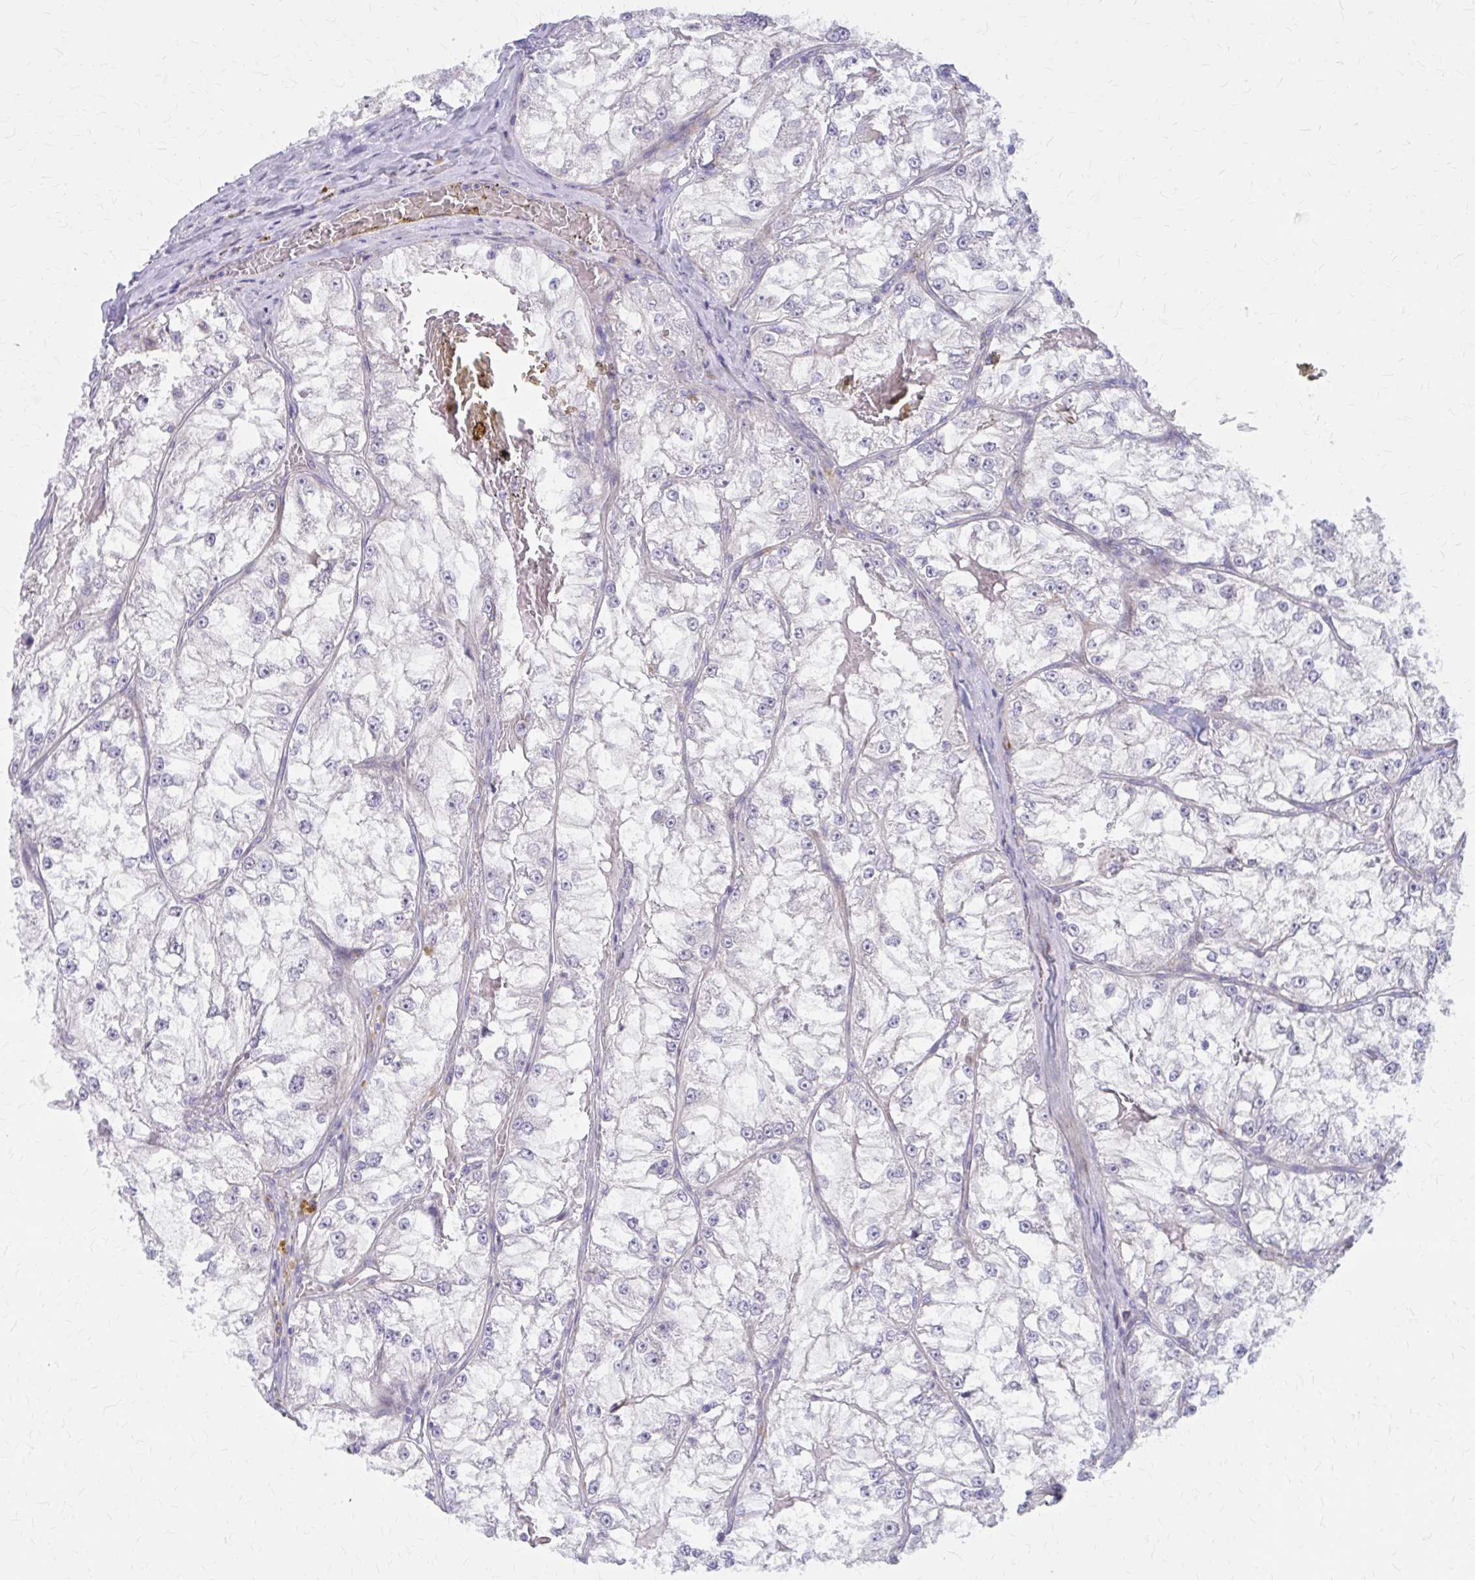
{"staining": {"intensity": "negative", "quantity": "none", "location": "none"}, "tissue": "renal cancer", "cell_type": "Tumor cells", "image_type": "cancer", "snomed": [{"axis": "morphology", "description": "Adenocarcinoma, NOS"}, {"axis": "topography", "description": "Kidney"}], "caption": "This is an IHC micrograph of human renal cancer (adenocarcinoma). There is no positivity in tumor cells.", "gene": "GLYATL2", "patient": {"sex": "female", "age": 72}}